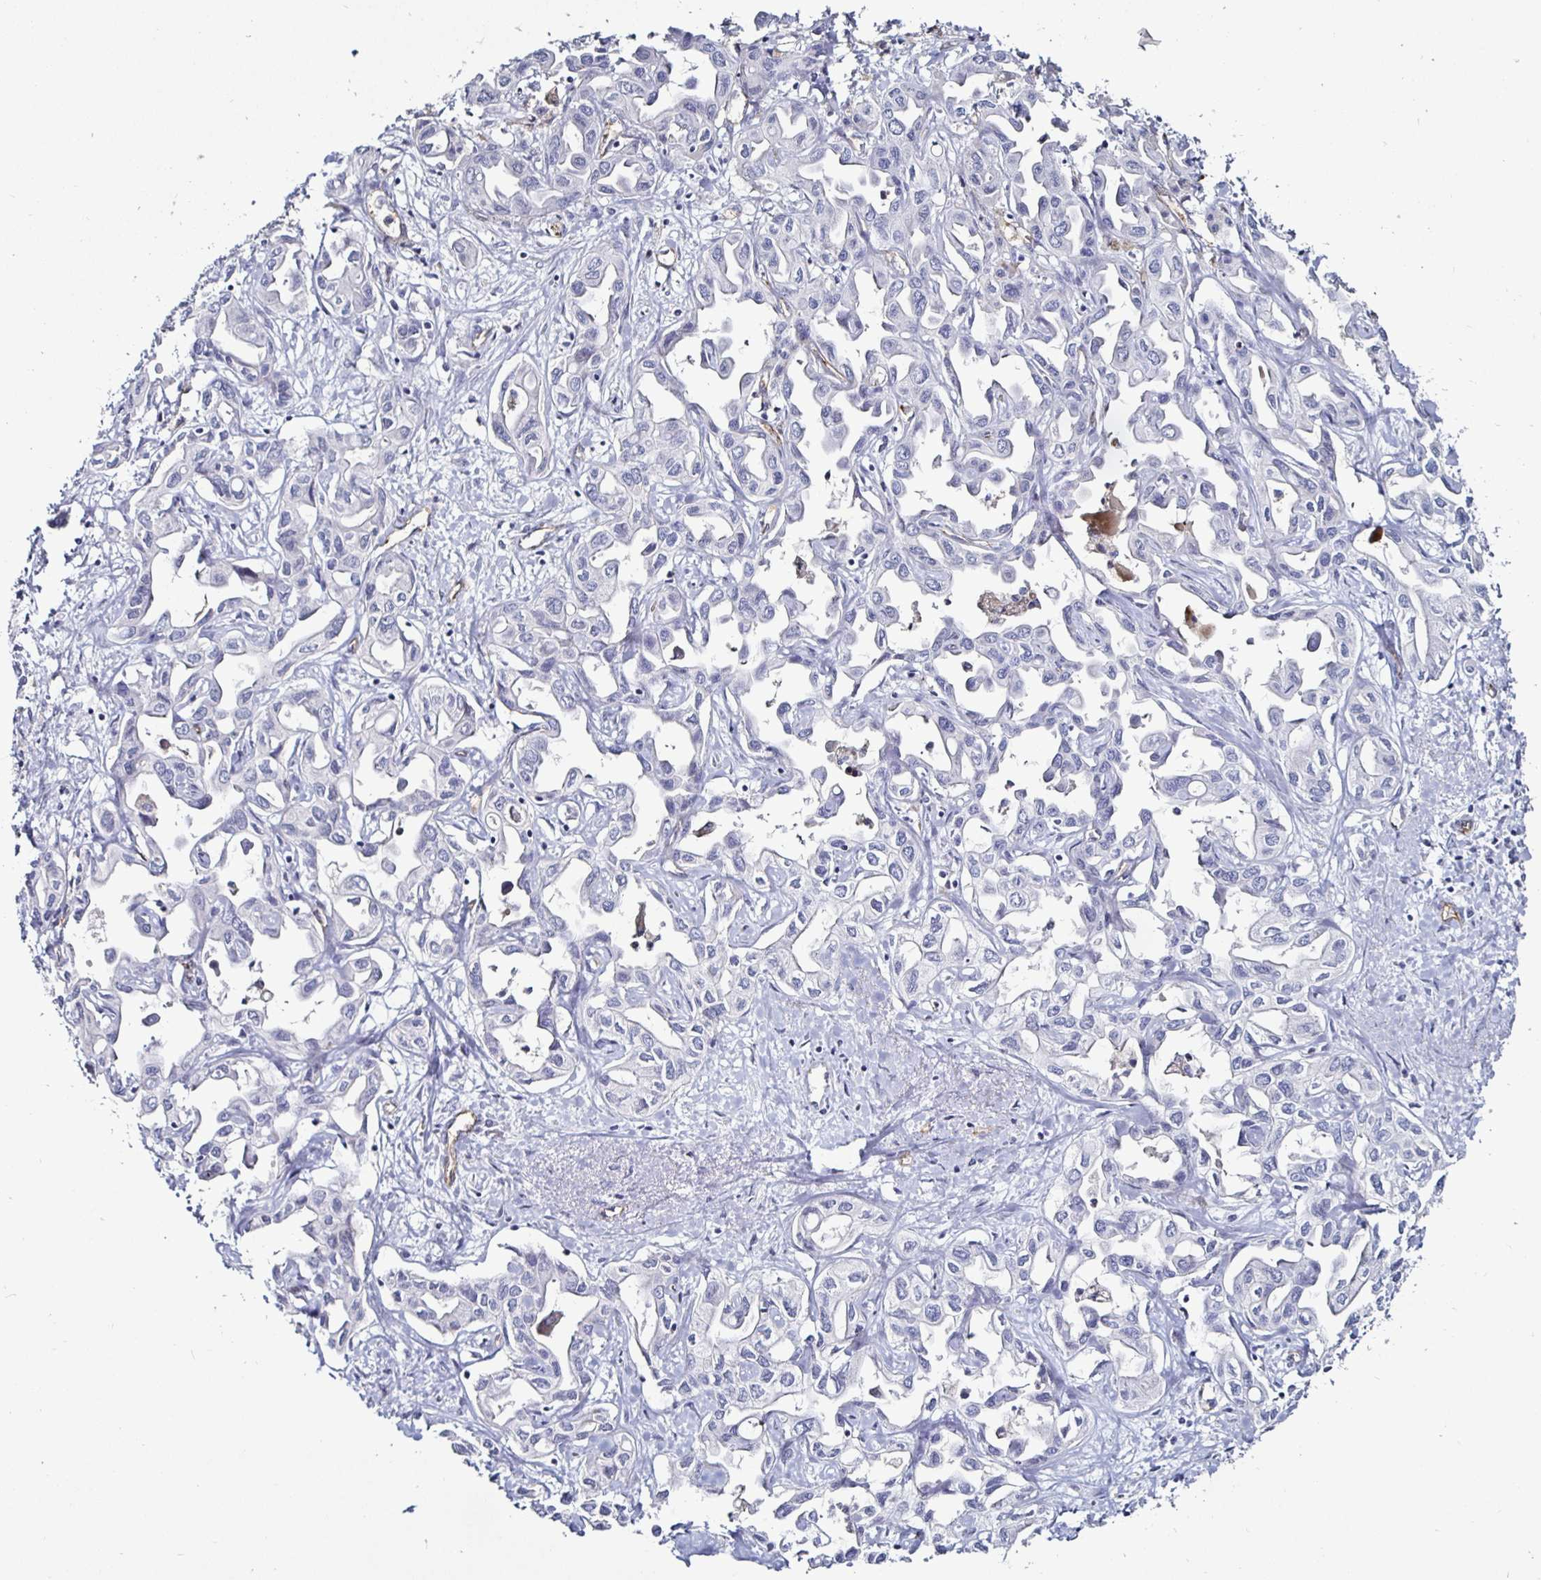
{"staining": {"intensity": "negative", "quantity": "none", "location": "none"}, "tissue": "liver cancer", "cell_type": "Tumor cells", "image_type": "cancer", "snomed": [{"axis": "morphology", "description": "Cholangiocarcinoma"}, {"axis": "topography", "description": "Liver"}], "caption": "This is a photomicrograph of immunohistochemistry staining of liver cancer (cholangiocarcinoma), which shows no expression in tumor cells. The staining is performed using DAB (3,3'-diaminobenzidine) brown chromogen with nuclei counter-stained in using hematoxylin.", "gene": "ACSBG2", "patient": {"sex": "female", "age": 64}}